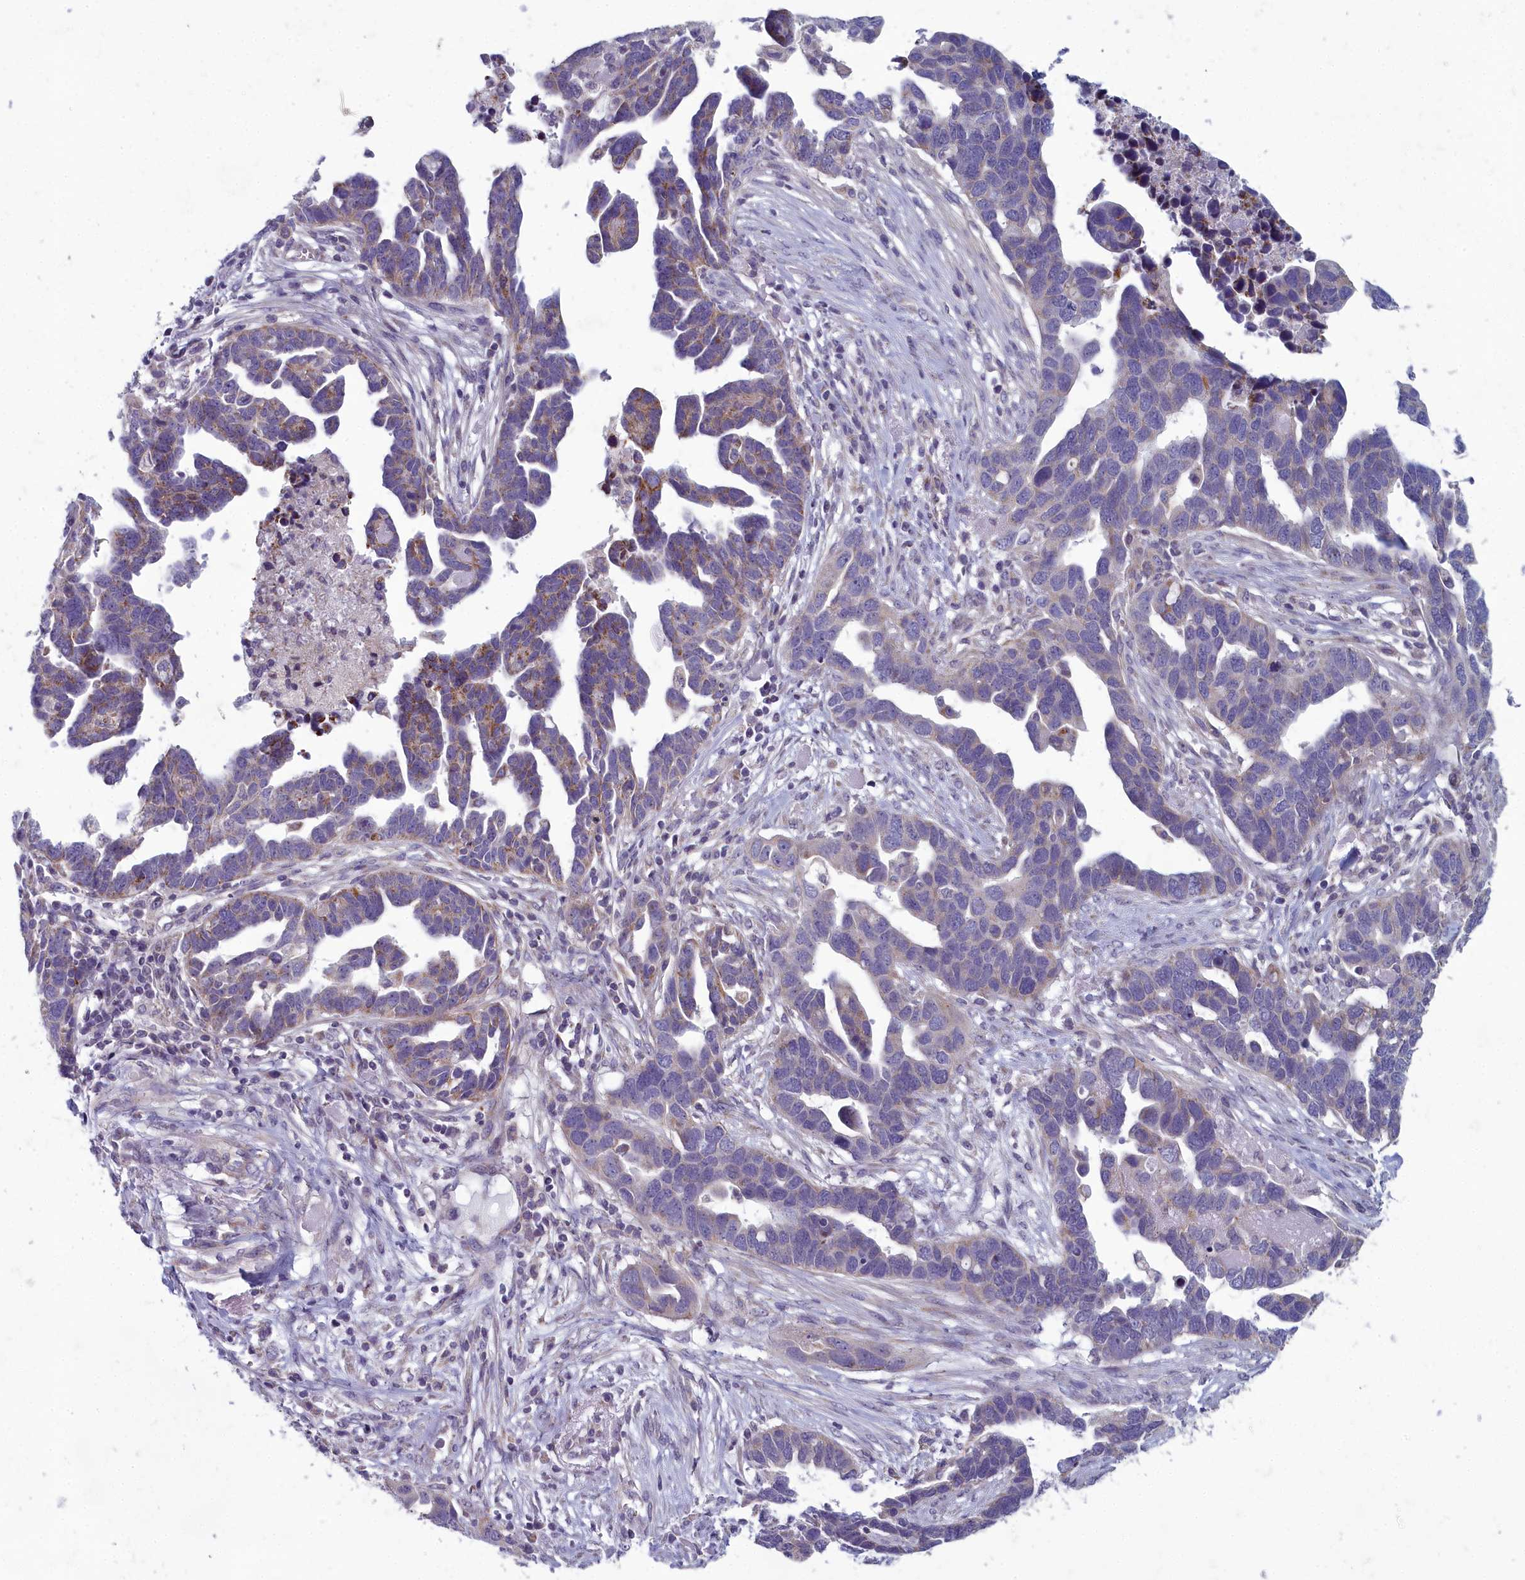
{"staining": {"intensity": "negative", "quantity": "none", "location": "none"}, "tissue": "ovarian cancer", "cell_type": "Tumor cells", "image_type": "cancer", "snomed": [{"axis": "morphology", "description": "Cystadenocarcinoma, serous, NOS"}, {"axis": "topography", "description": "Ovary"}], "caption": "Ovarian cancer was stained to show a protein in brown. There is no significant expression in tumor cells.", "gene": "INSYN2A", "patient": {"sex": "female", "age": 54}}